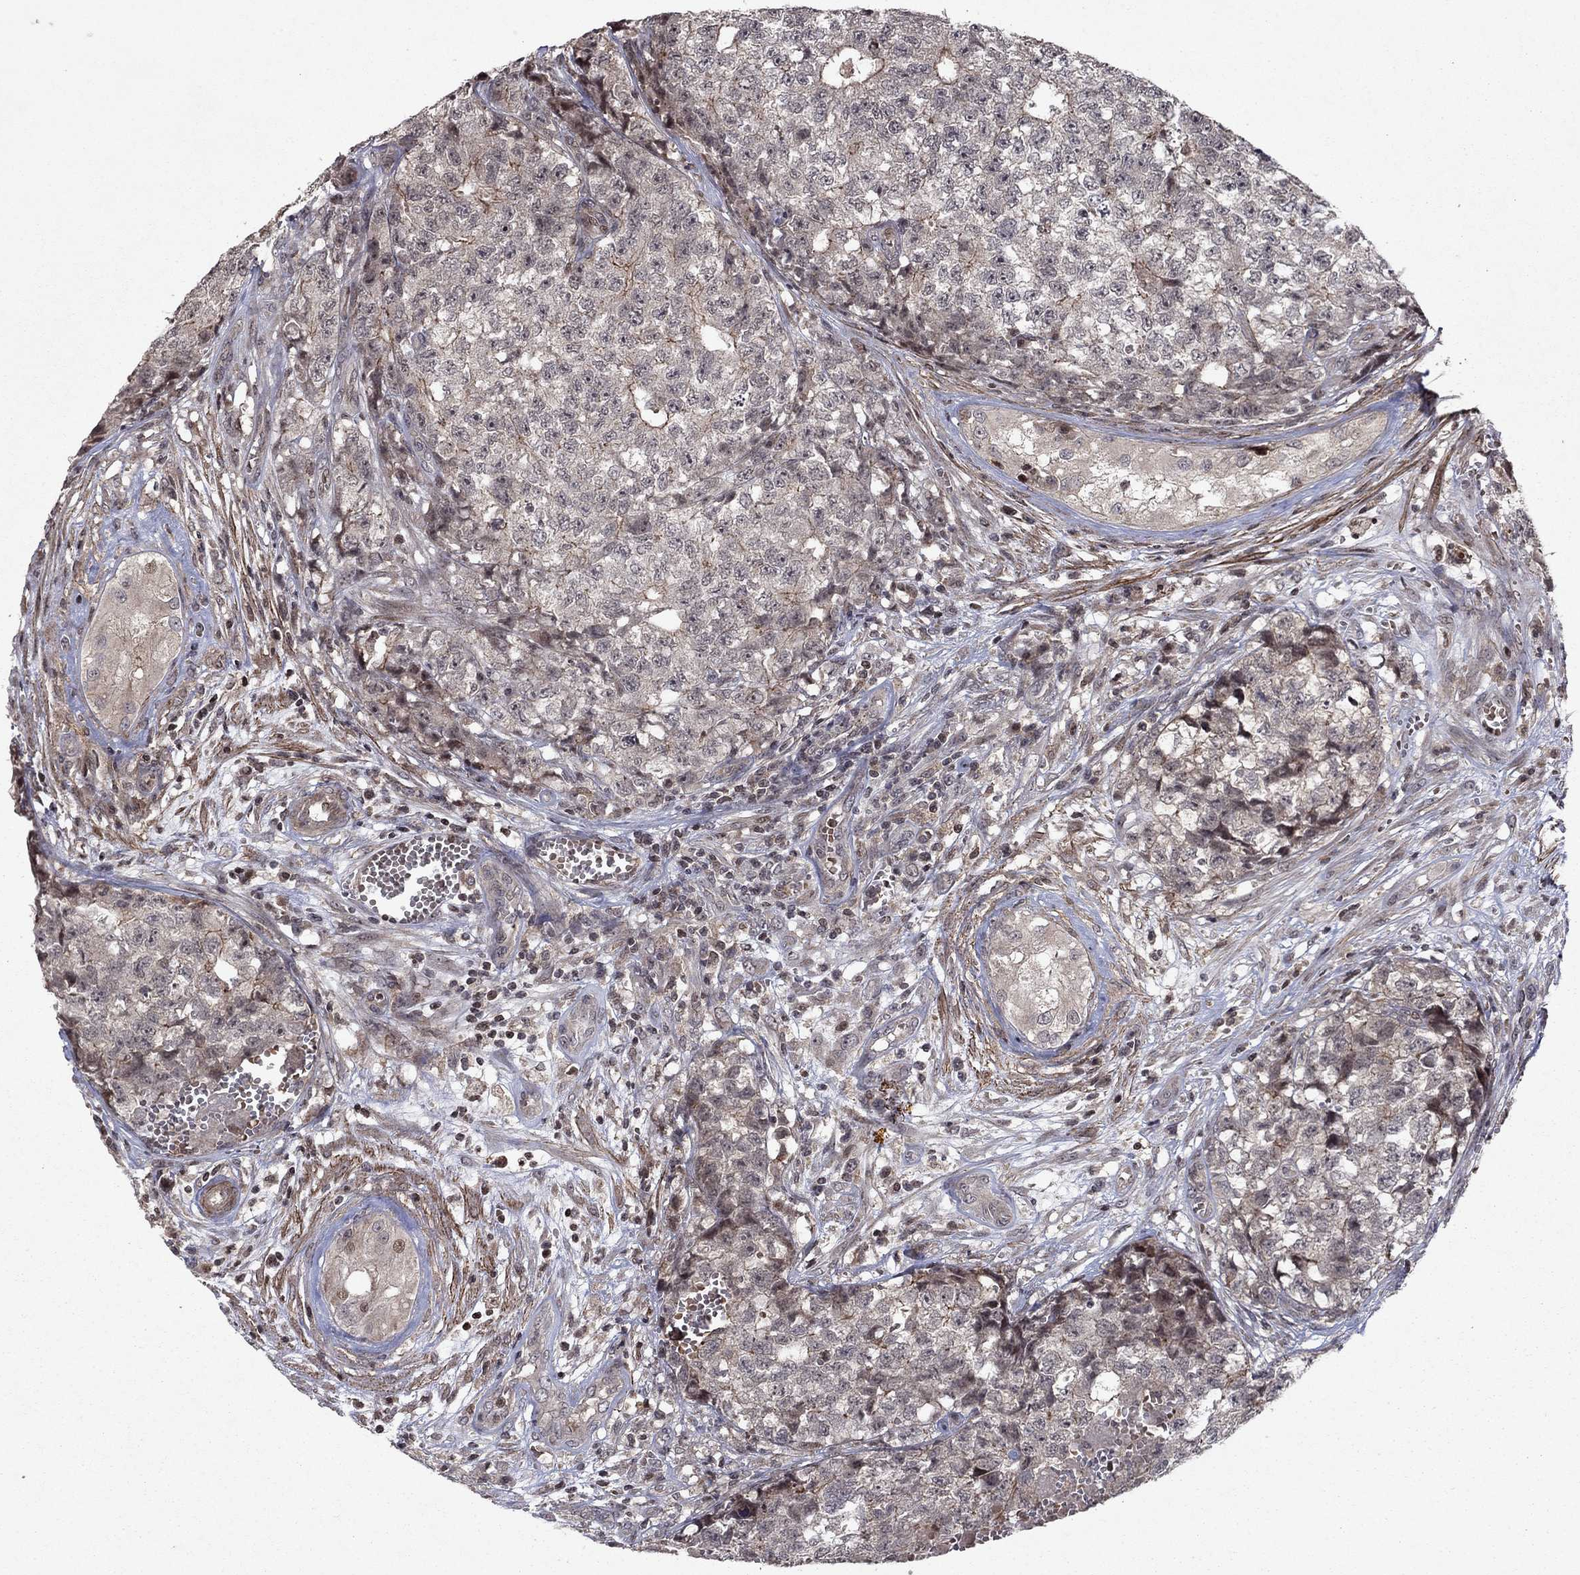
{"staining": {"intensity": "negative", "quantity": "none", "location": "none"}, "tissue": "testis cancer", "cell_type": "Tumor cells", "image_type": "cancer", "snomed": [{"axis": "morphology", "description": "Seminoma, NOS"}, {"axis": "morphology", "description": "Carcinoma, Embryonal, NOS"}, {"axis": "topography", "description": "Testis"}], "caption": "High magnification brightfield microscopy of testis seminoma stained with DAB (3,3'-diaminobenzidine) (brown) and counterstained with hematoxylin (blue): tumor cells show no significant expression.", "gene": "SORBS1", "patient": {"sex": "male", "age": 22}}